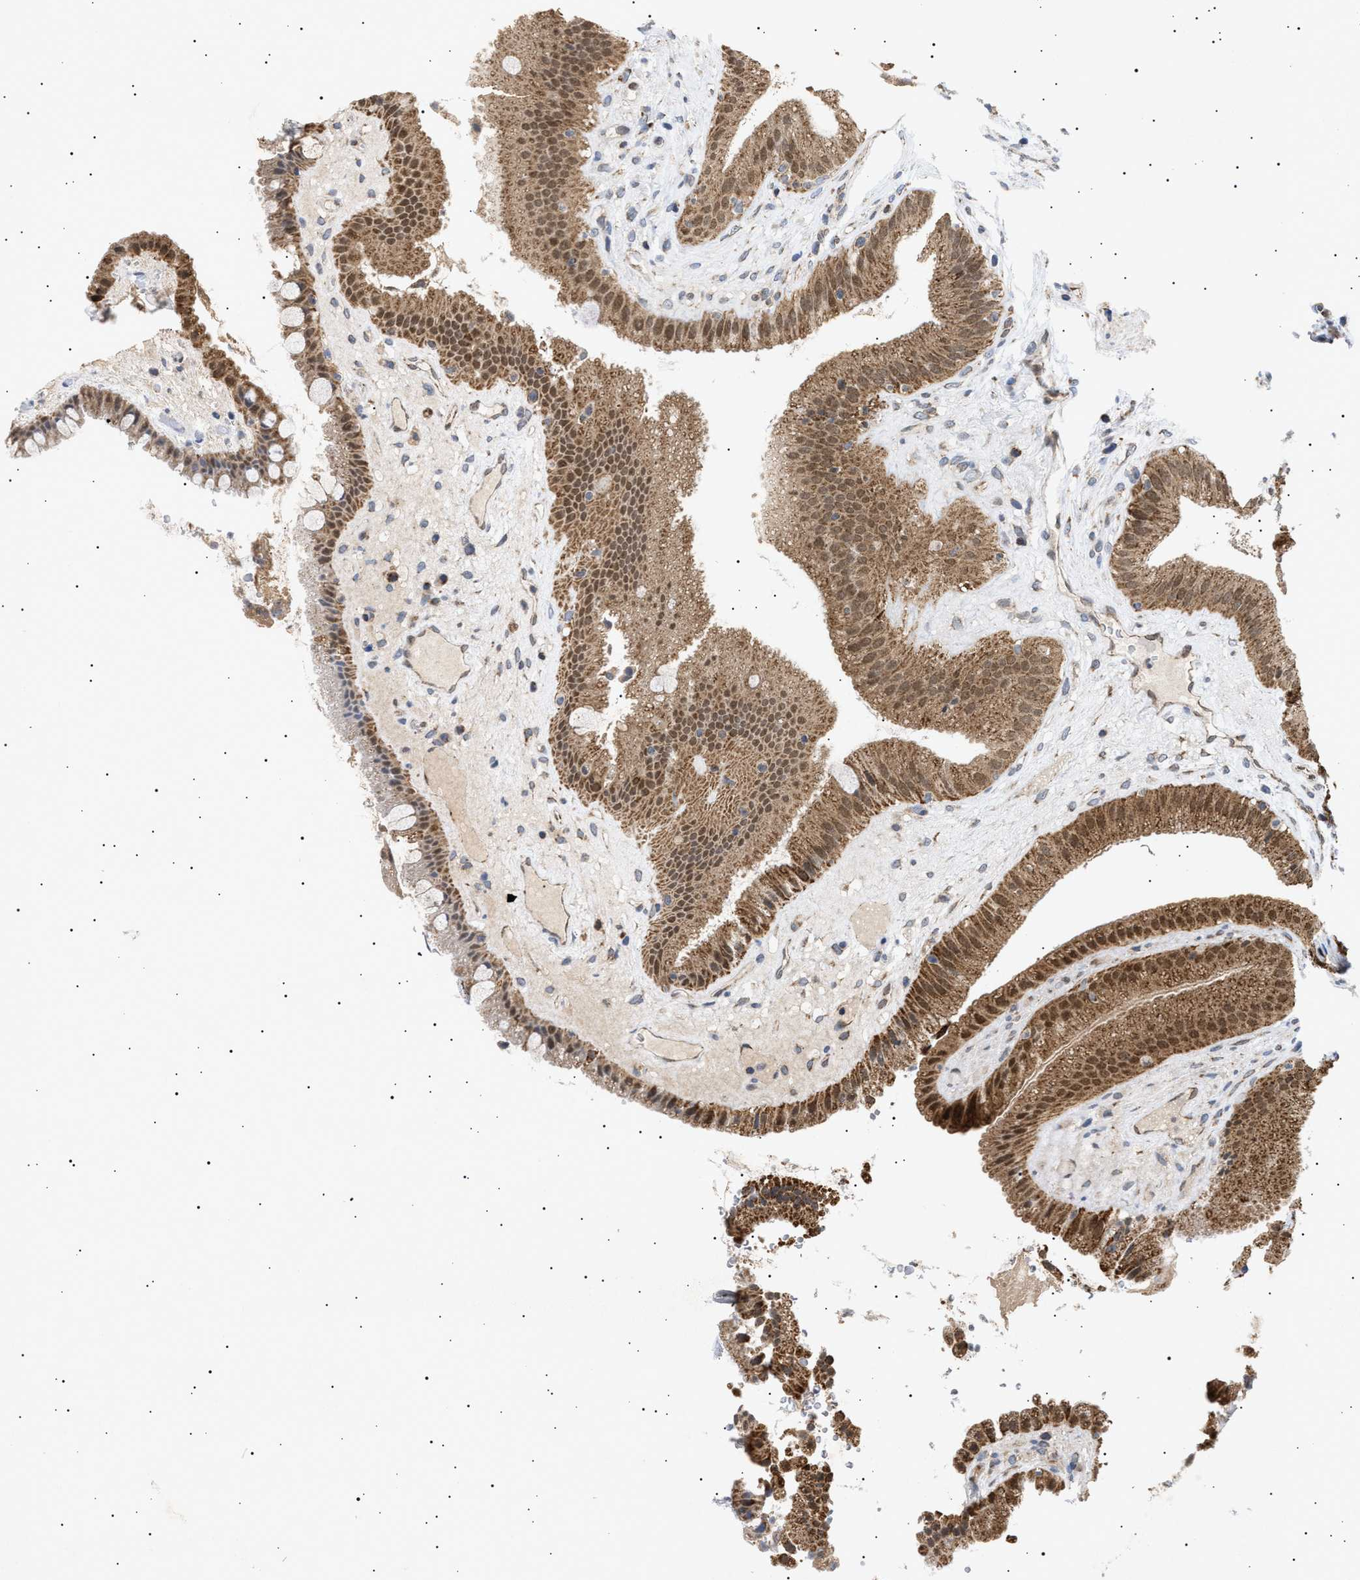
{"staining": {"intensity": "moderate", "quantity": ">75%", "location": "cytoplasmic/membranous"}, "tissue": "gallbladder", "cell_type": "Glandular cells", "image_type": "normal", "snomed": [{"axis": "morphology", "description": "Normal tissue, NOS"}, {"axis": "topography", "description": "Gallbladder"}], "caption": "An immunohistochemistry (IHC) histopathology image of benign tissue is shown. Protein staining in brown labels moderate cytoplasmic/membranous positivity in gallbladder within glandular cells. (IHC, brightfield microscopy, high magnification).", "gene": "SIRT5", "patient": {"sex": "male", "age": 49}}